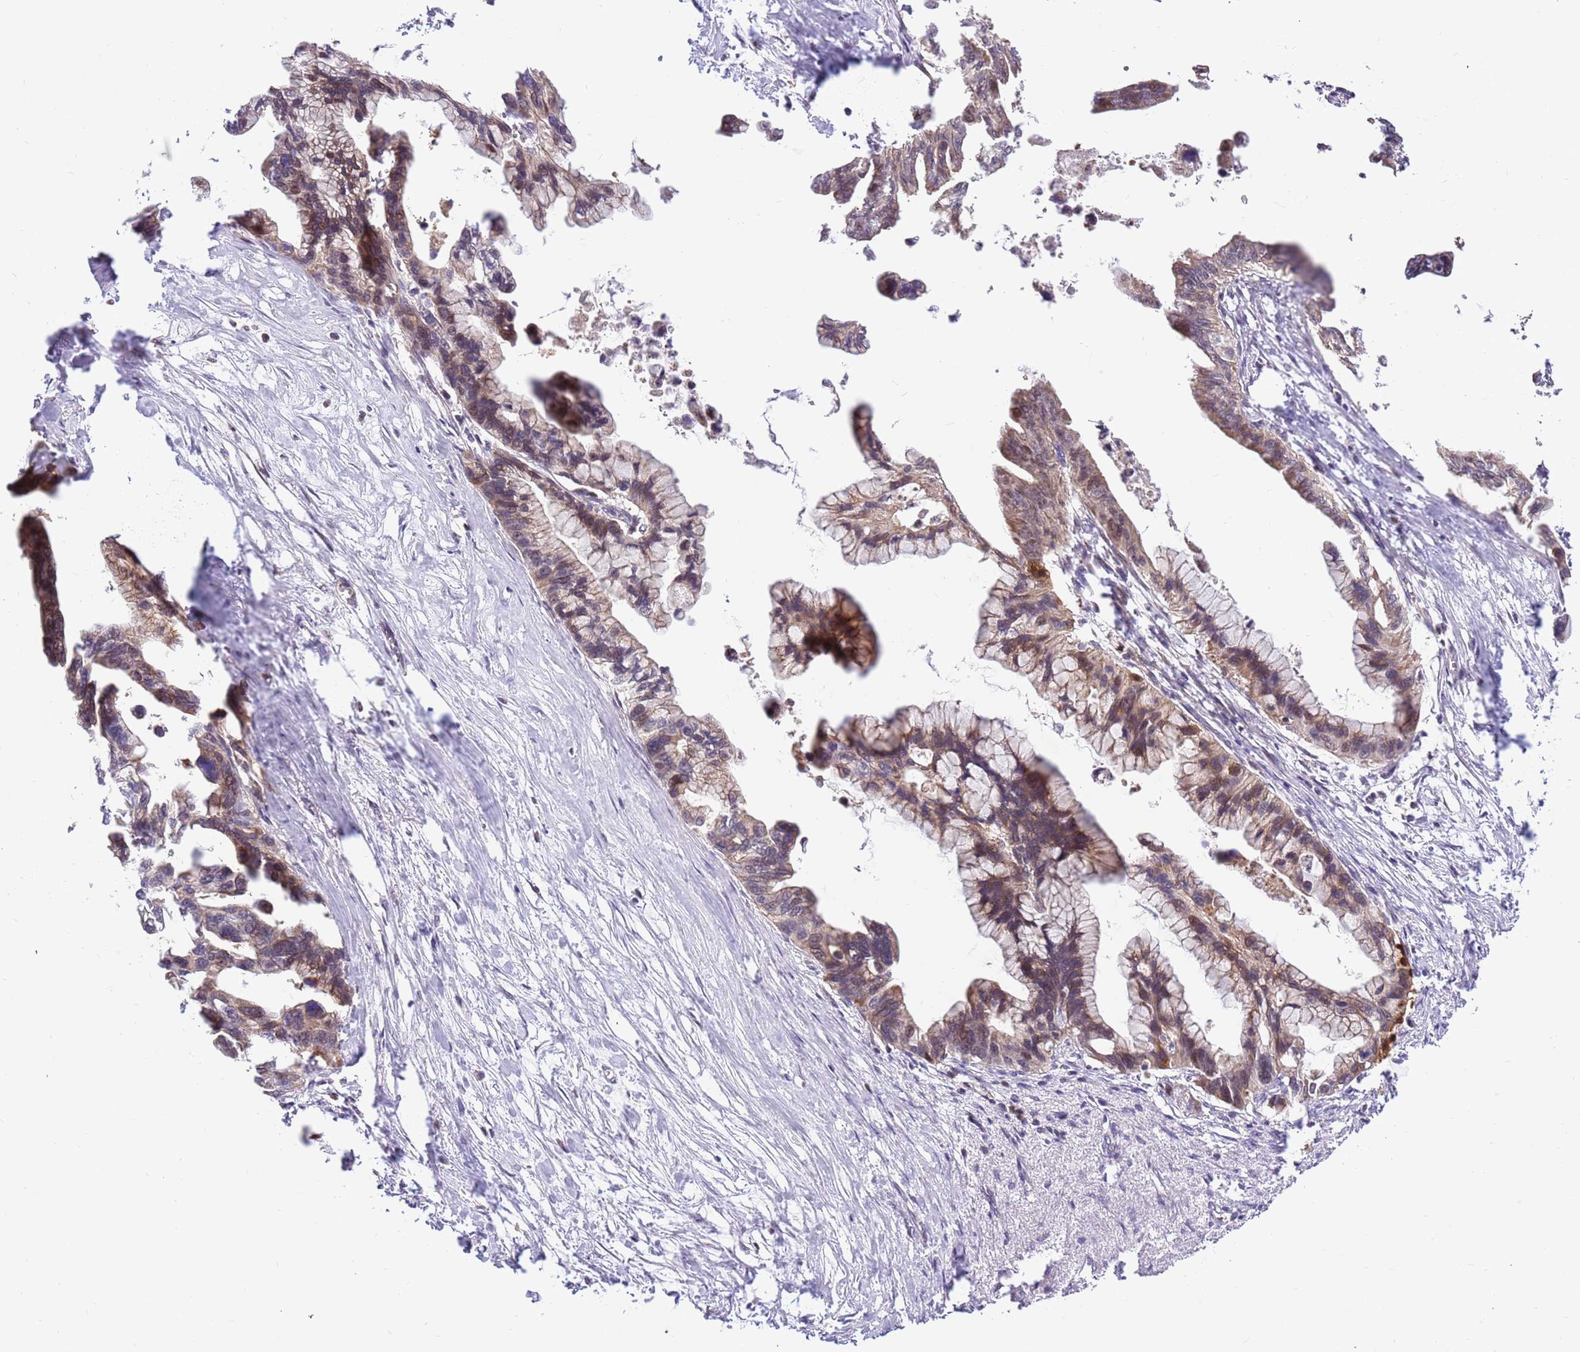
{"staining": {"intensity": "weak", "quantity": "25%-75%", "location": "cytoplasmic/membranous"}, "tissue": "pancreatic cancer", "cell_type": "Tumor cells", "image_type": "cancer", "snomed": [{"axis": "morphology", "description": "Adenocarcinoma, NOS"}, {"axis": "topography", "description": "Pancreas"}], "caption": "A histopathology image showing weak cytoplasmic/membranous expression in approximately 25%-75% of tumor cells in pancreatic adenocarcinoma, as visualized by brown immunohistochemical staining.", "gene": "HAUS3", "patient": {"sex": "female", "age": 83}}